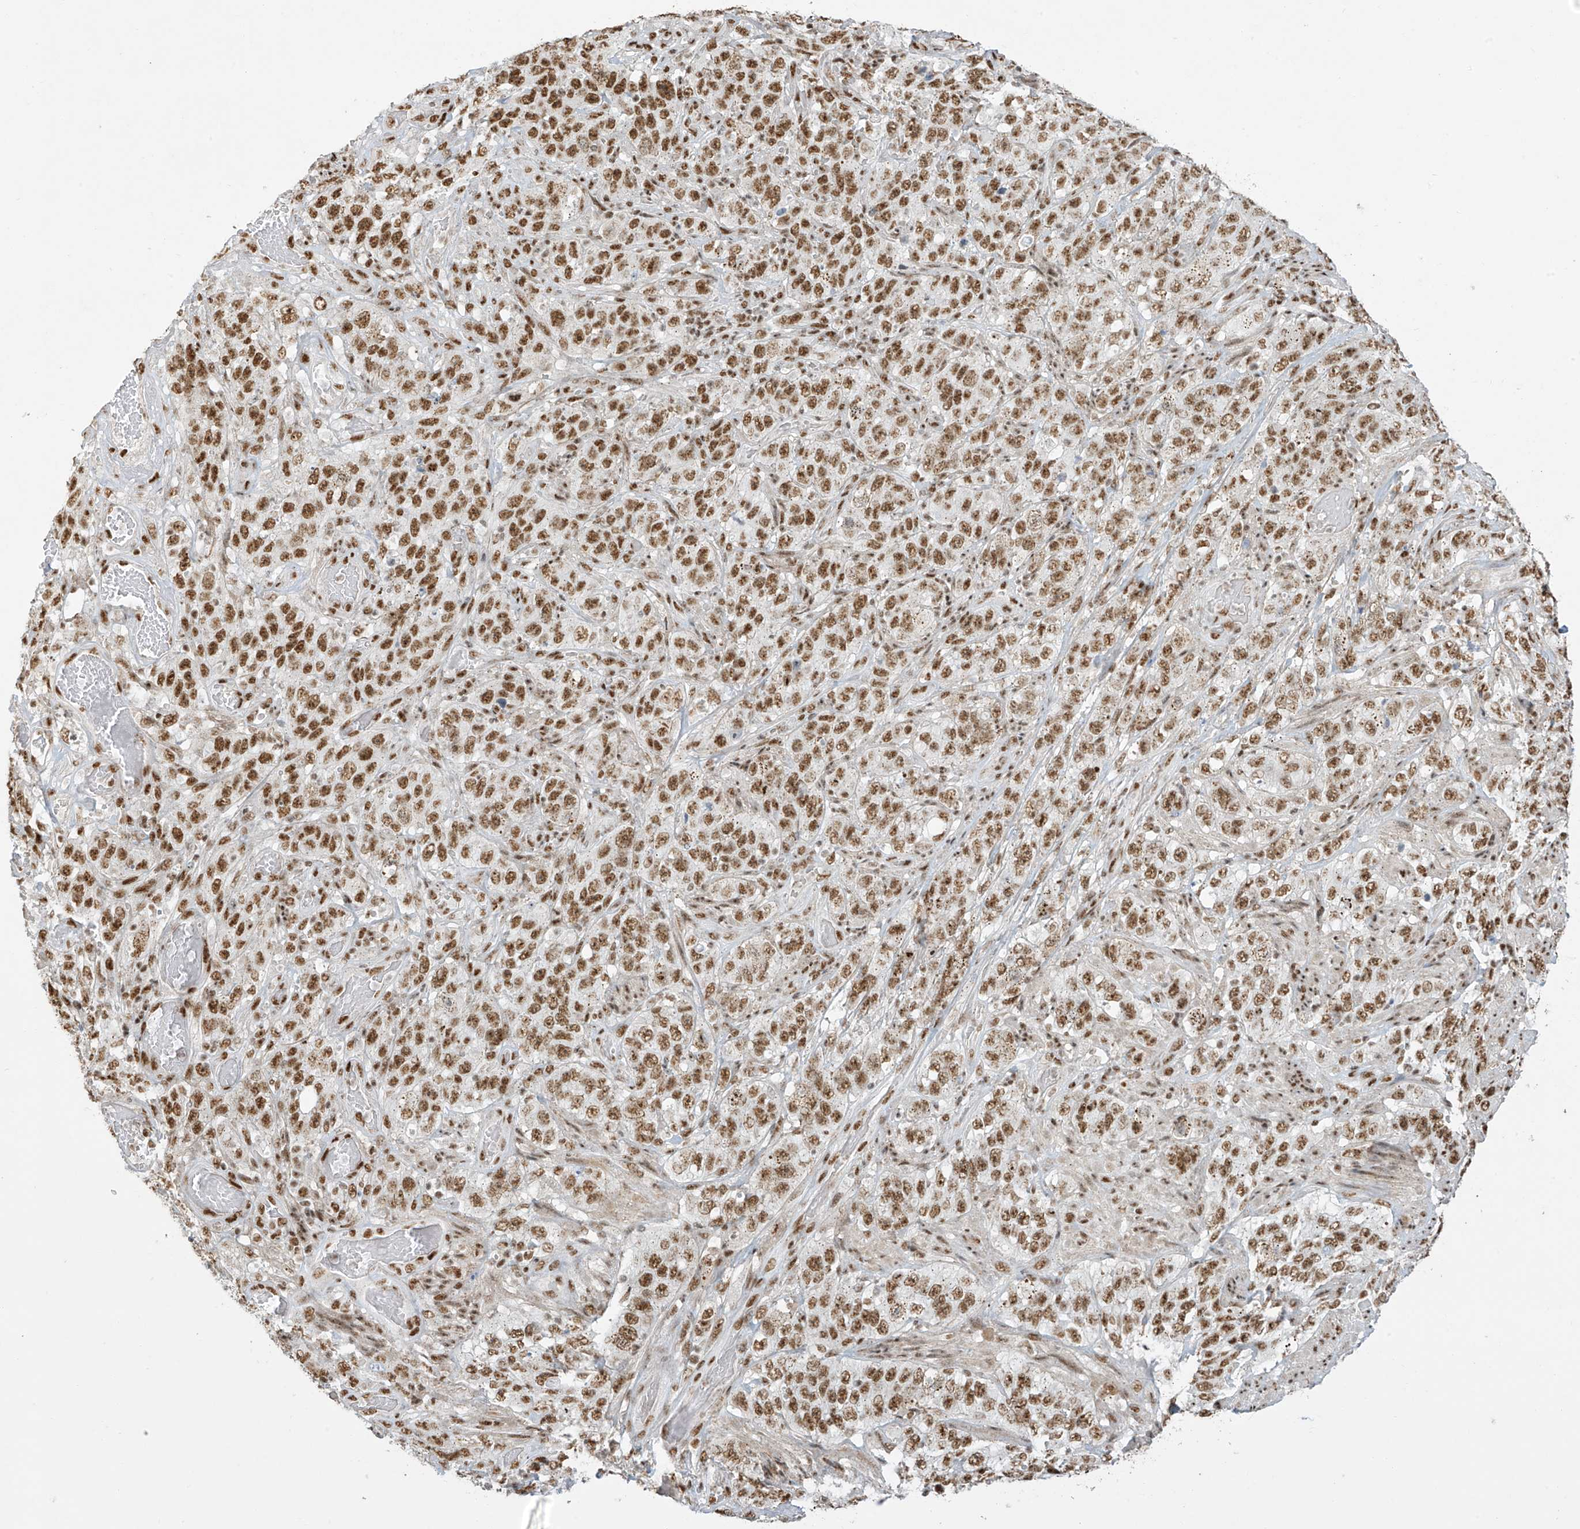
{"staining": {"intensity": "moderate", "quantity": ">75%", "location": "nuclear"}, "tissue": "stomach cancer", "cell_type": "Tumor cells", "image_type": "cancer", "snomed": [{"axis": "morphology", "description": "Adenocarcinoma, NOS"}, {"axis": "topography", "description": "Stomach"}], "caption": "Stomach cancer was stained to show a protein in brown. There is medium levels of moderate nuclear staining in approximately >75% of tumor cells.", "gene": "MS4A6A", "patient": {"sex": "male", "age": 48}}